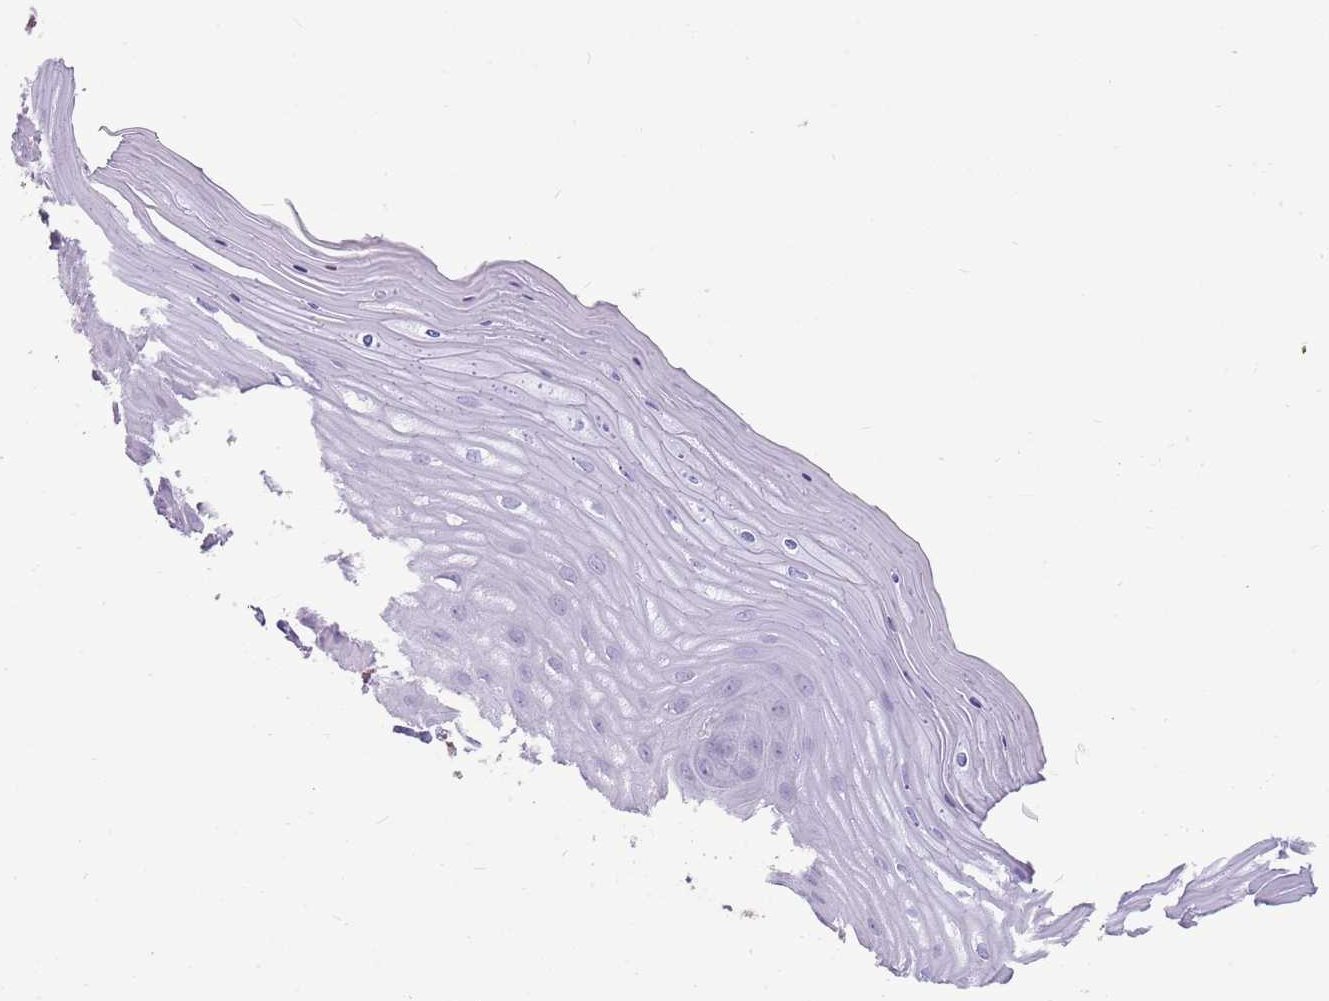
{"staining": {"intensity": "negative", "quantity": "none", "location": "none"}, "tissue": "cervix", "cell_type": "Glandular cells", "image_type": "normal", "snomed": [{"axis": "morphology", "description": "Normal tissue, NOS"}, {"axis": "topography", "description": "Cervix"}], "caption": "Immunohistochemical staining of unremarkable cervix exhibits no significant staining in glandular cells.", "gene": "ENSG00000271254", "patient": {"sex": "female", "age": 55}}